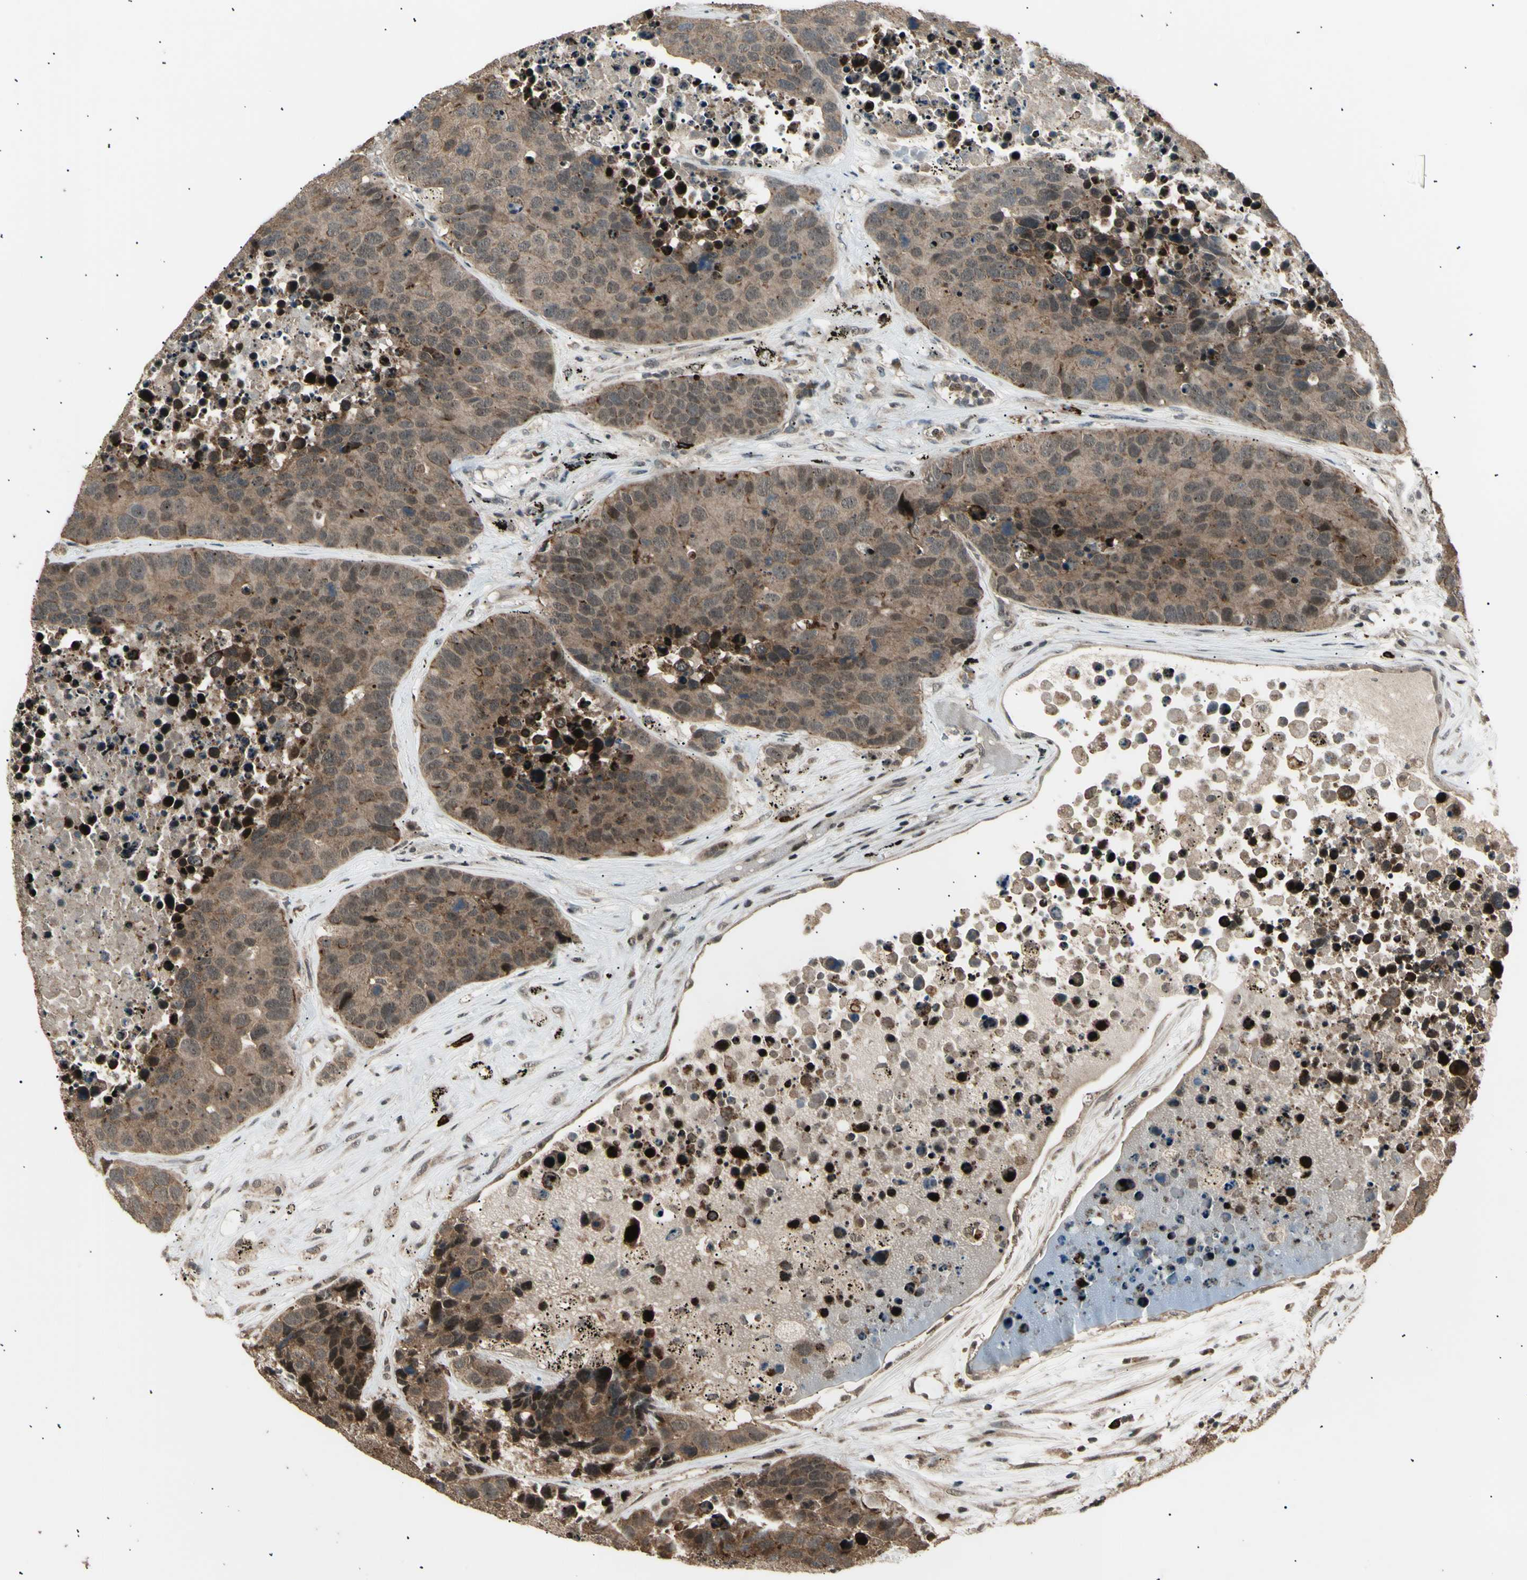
{"staining": {"intensity": "weak", "quantity": ">75%", "location": "cytoplasmic/membranous,nuclear"}, "tissue": "carcinoid", "cell_type": "Tumor cells", "image_type": "cancer", "snomed": [{"axis": "morphology", "description": "Carcinoid, malignant, NOS"}, {"axis": "topography", "description": "Lung"}], "caption": "Carcinoid stained with a protein marker demonstrates weak staining in tumor cells.", "gene": "NUAK2", "patient": {"sex": "male", "age": 60}}